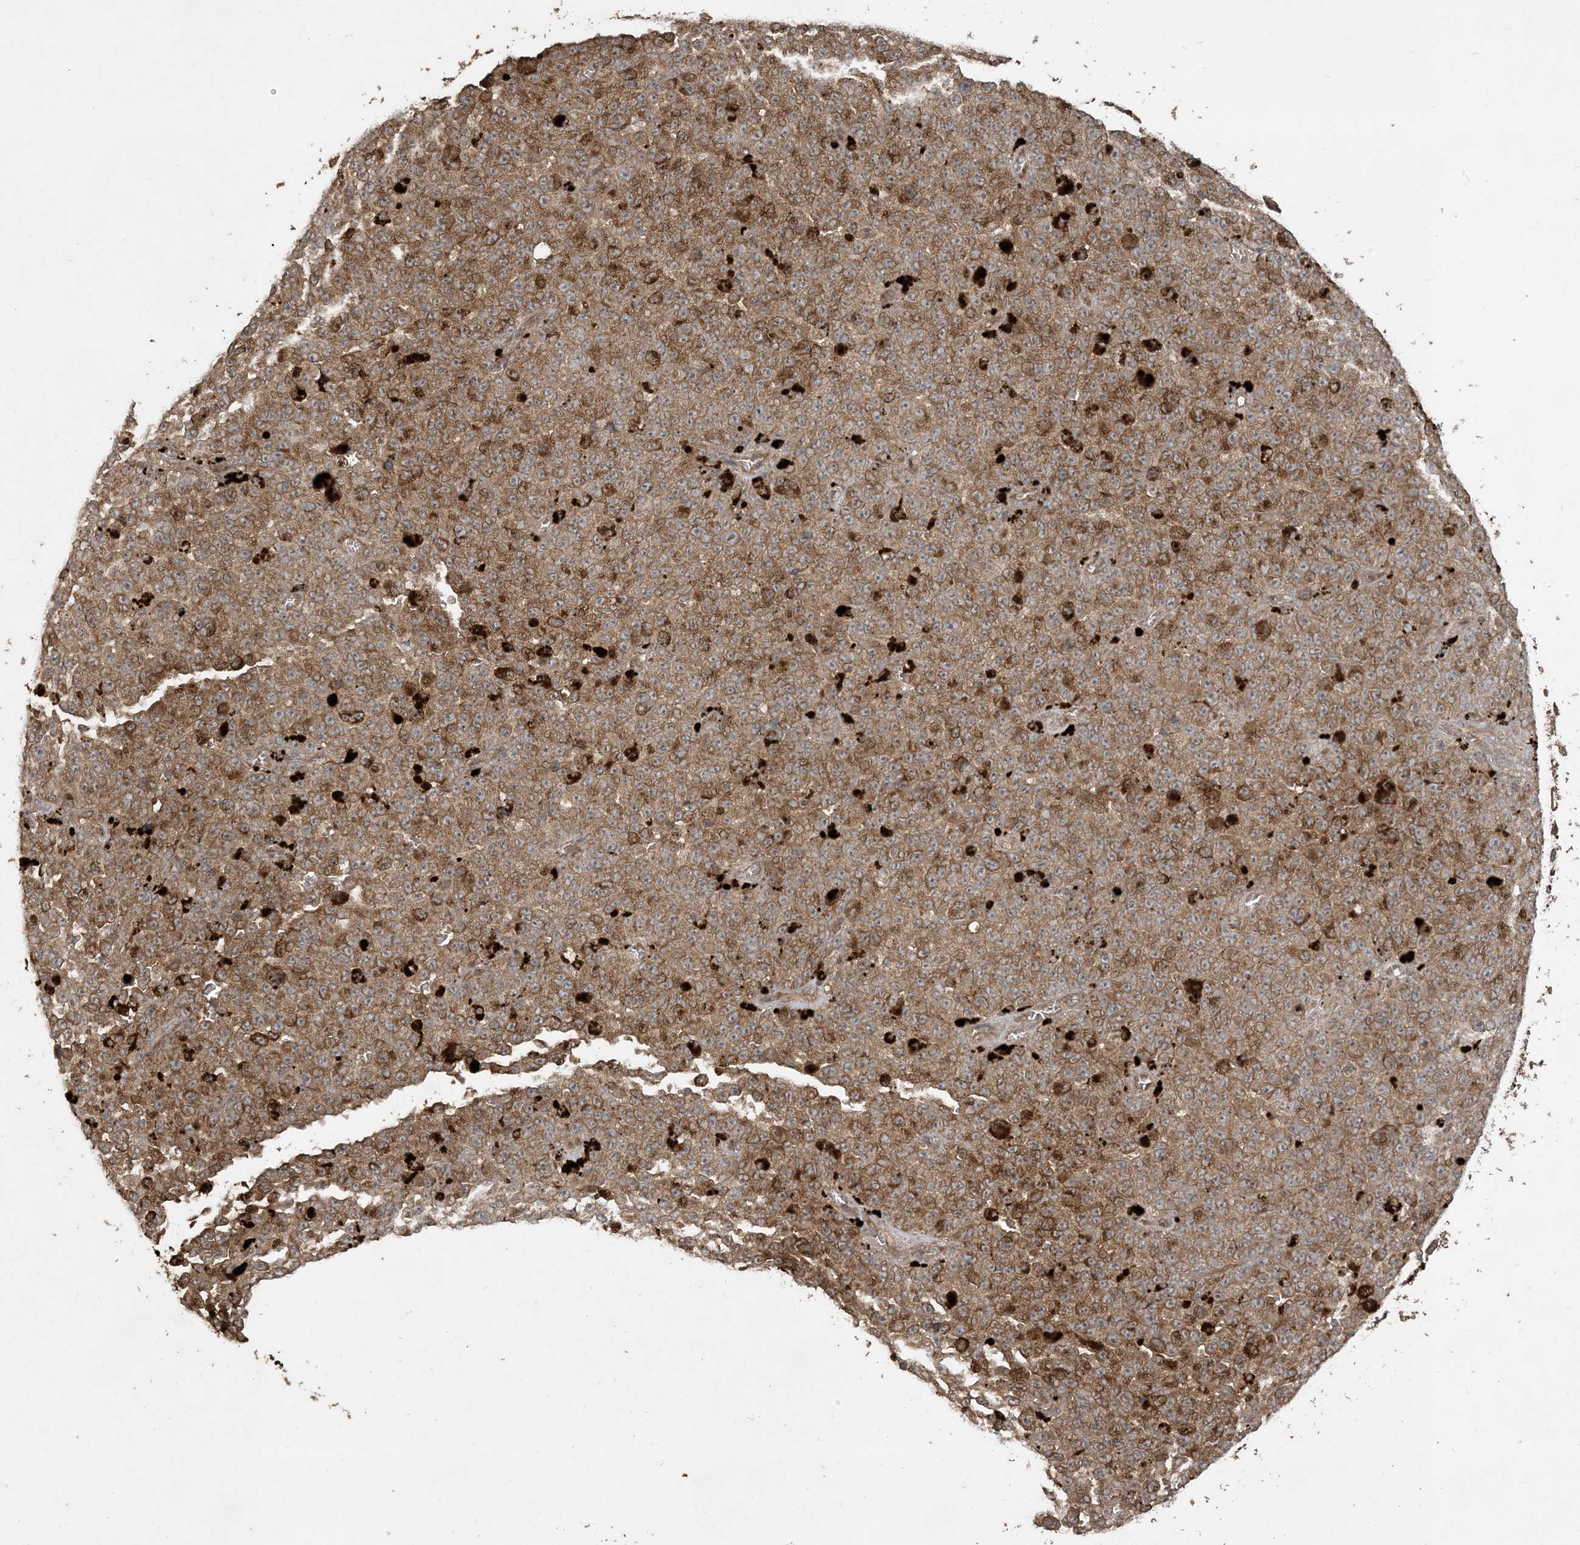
{"staining": {"intensity": "moderate", "quantity": ">75%", "location": "cytoplasmic/membranous"}, "tissue": "melanoma", "cell_type": "Tumor cells", "image_type": "cancer", "snomed": [{"axis": "morphology", "description": "Malignant melanoma, NOS"}, {"axis": "topography", "description": "Skin"}], "caption": "Immunohistochemistry micrograph of neoplastic tissue: malignant melanoma stained using IHC demonstrates medium levels of moderate protein expression localized specifically in the cytoplasmic/membranous of tumor cells, appearing as a cytoplasmic/membranous brown color.", "gene": "EFCAB8", "patient": {"sex": "female", "age": 82}}